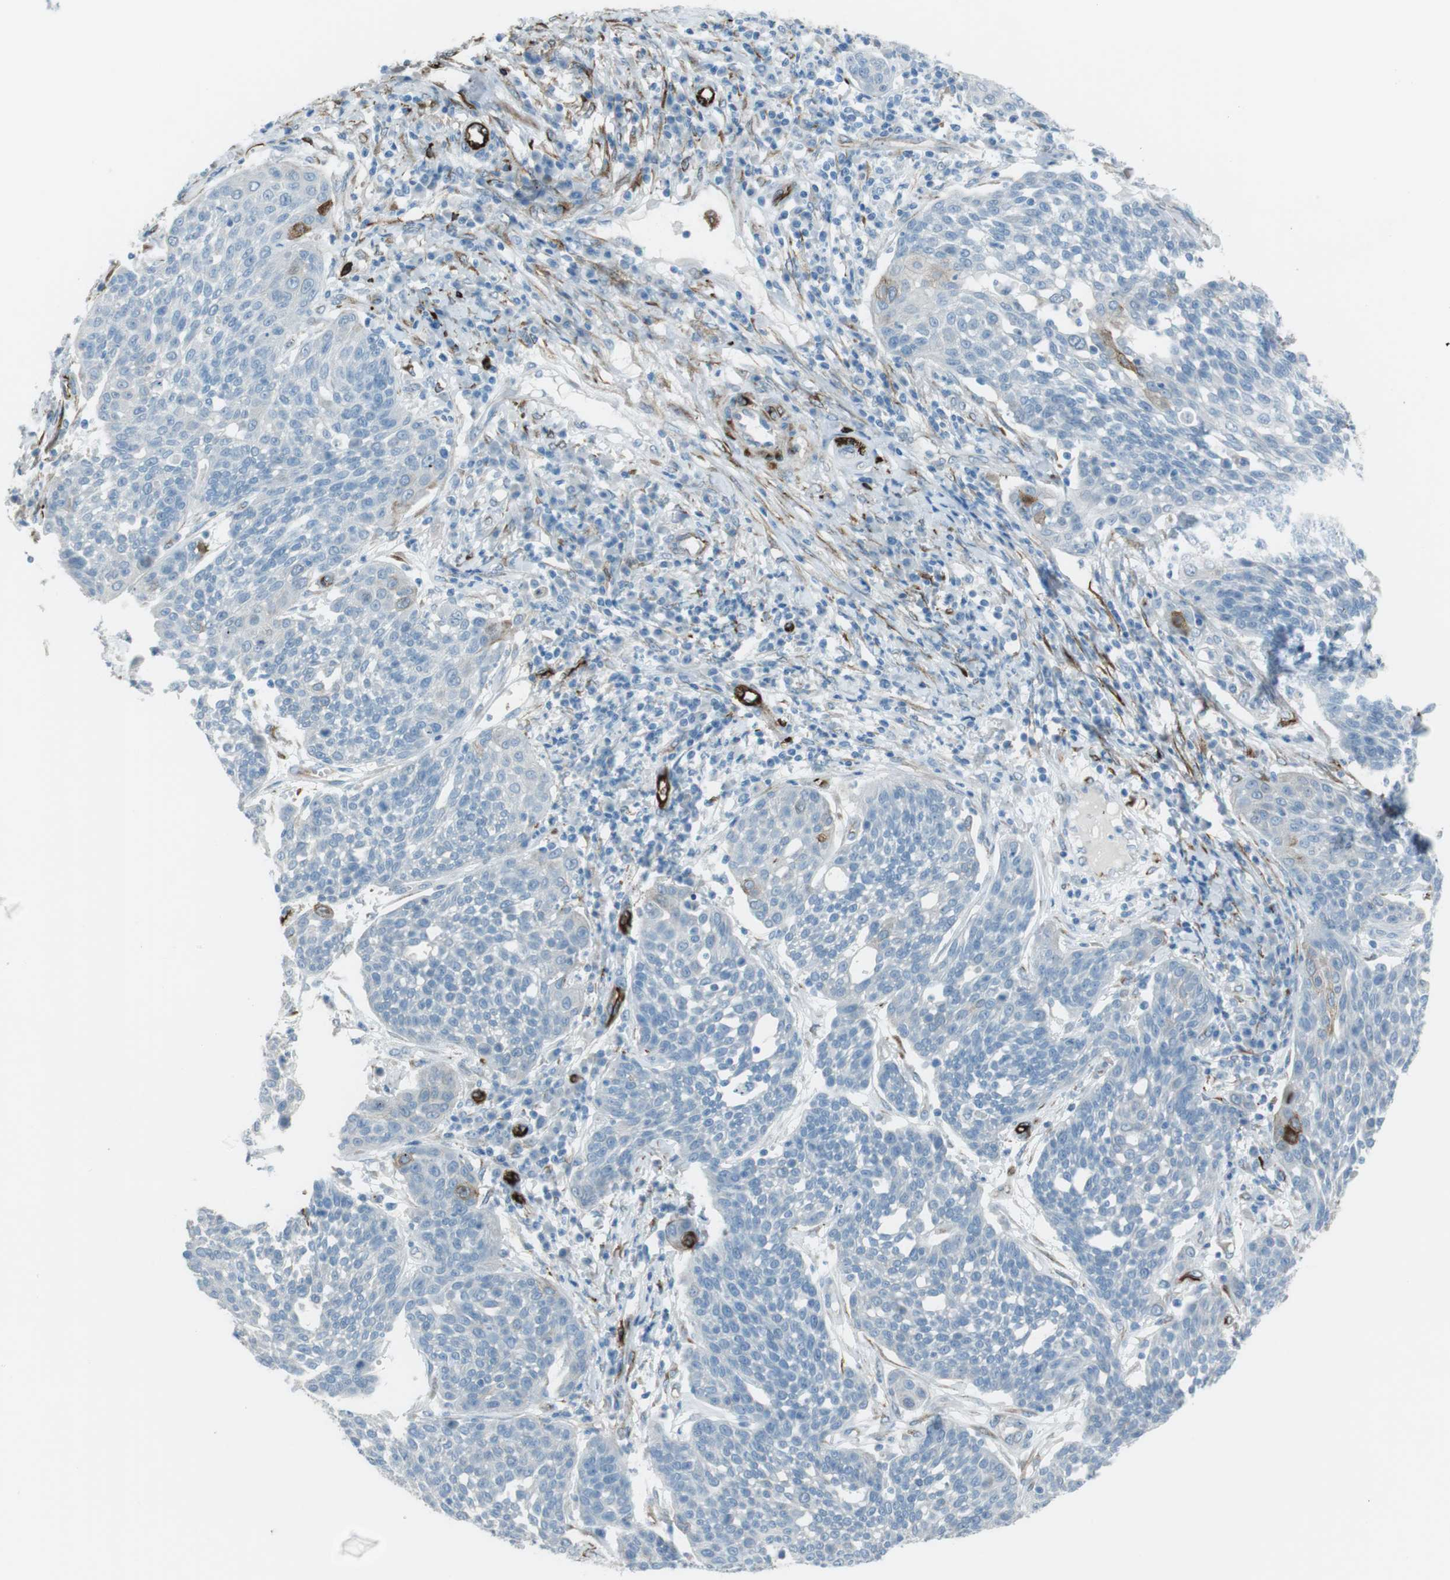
{"staining": {"intensity": "negative", "quantity": "none", "location": "none"}, "tissue": "cervical cancer", "cell_type": "Tumor cells", "image_type": "cancer", "snomed": [{"axis": "morphology", "description": "Squamous cell carcinoma, NOS"}, {"axis": "topography", "description": "Cervix"}], "caption": "Micrograph shows no protein staining in tumor cells of squamous cell carcinoma (cervical) tissue.", "gene": "TUBB2A", "patient": {"sex": "female", "age": 34}}